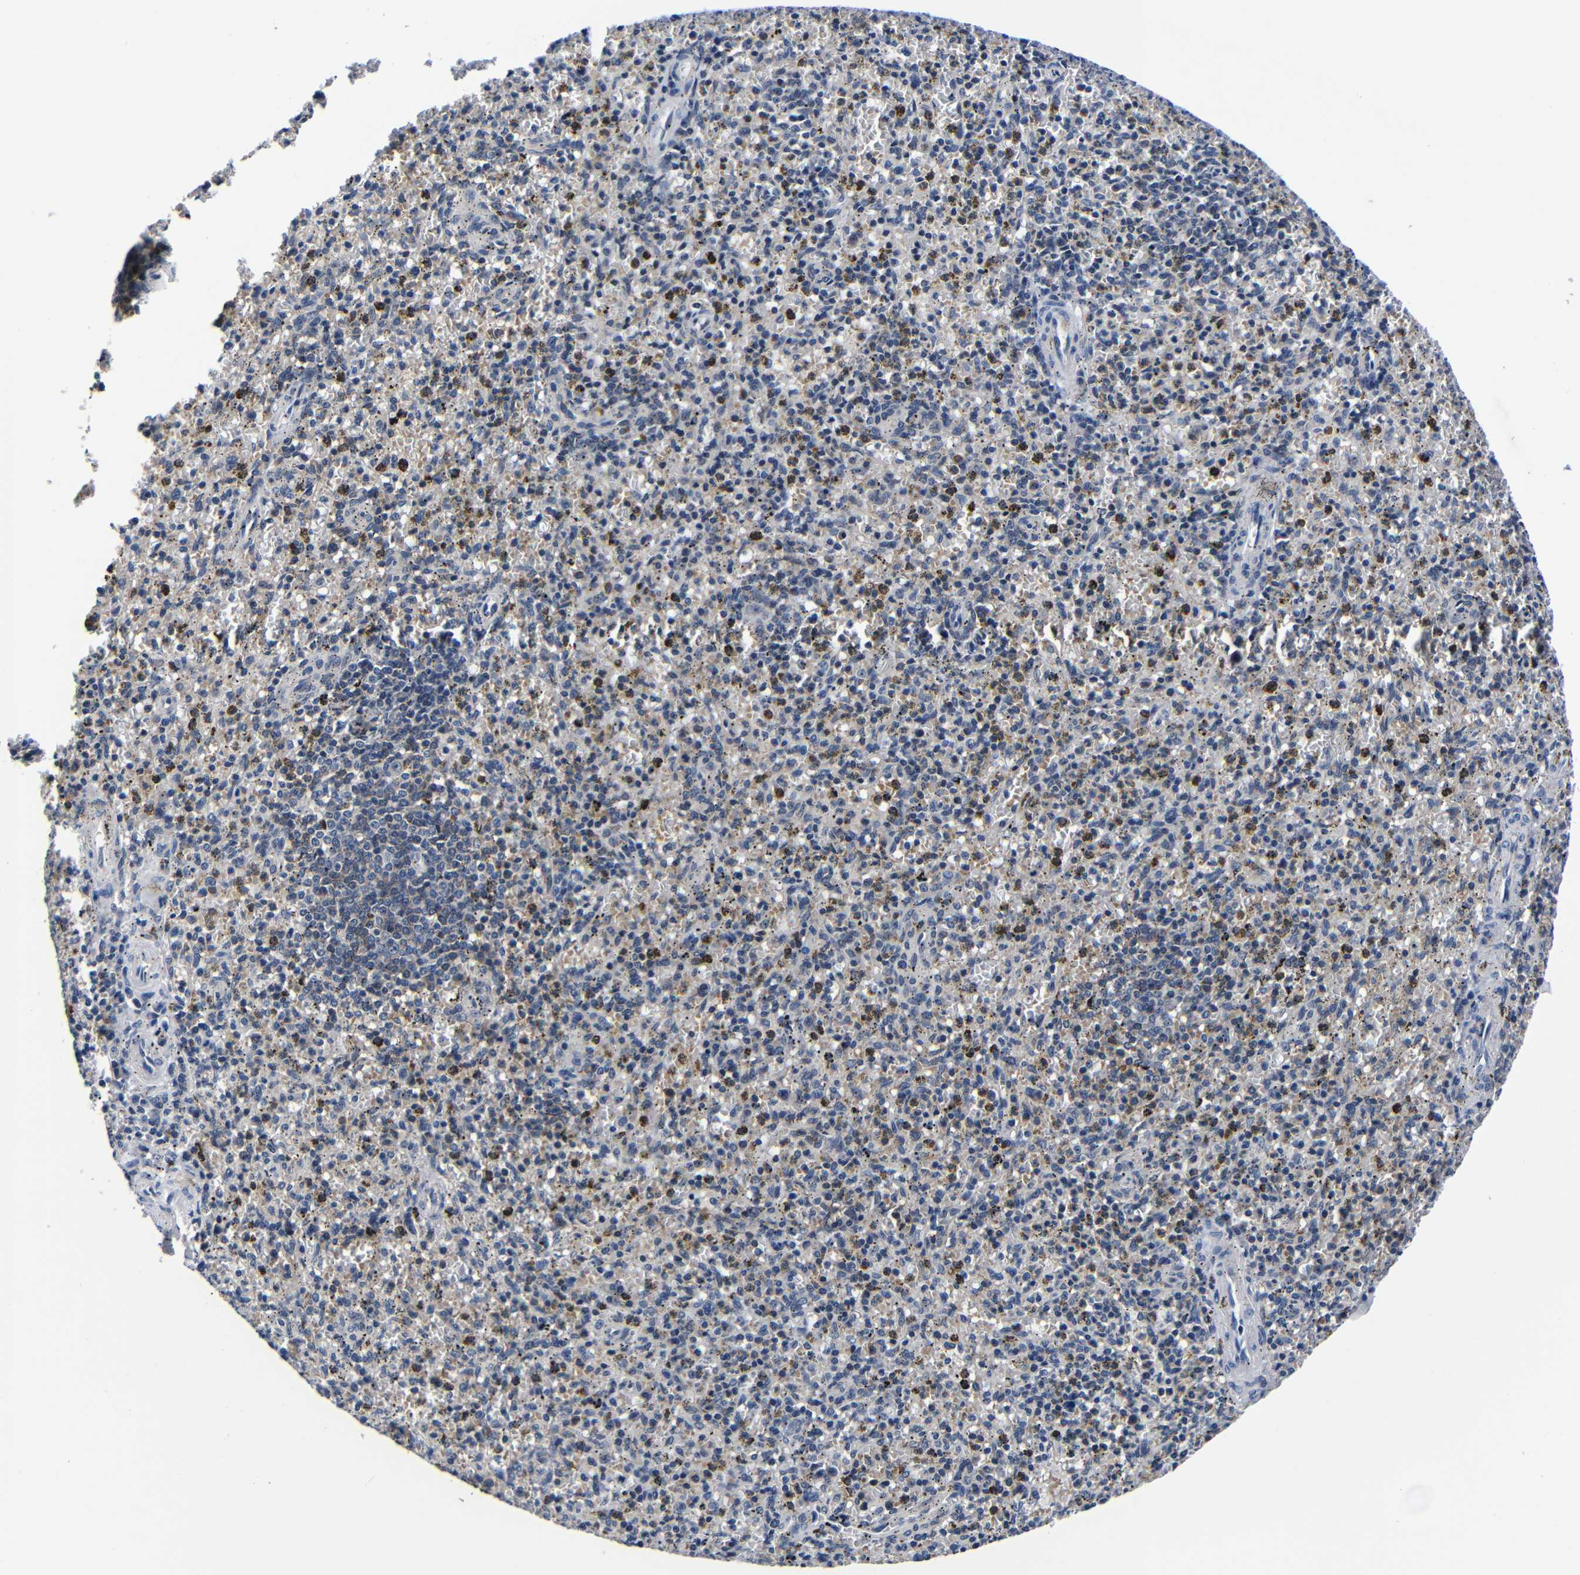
{"staining": {"intensity": "negative", "quantity": "none", "location": "none"}, "tissue": "spleen", "cell_type": "Cells in red pulp", "image_type": "normal", "snomed": [{"axis": "morphology", "description": "Normal tissue, NOS"}, {"axis": "topography", "description": "Spleen"}], "caption": "A histopathology image of human spleen is negative for staining in cells in red pulp. (DAB immunohistochemistry (IHC) visualized using brightfield microscopy, high magnification).", "gene": "DEPP1", "patient": {"sex": "male", "age": 72}}